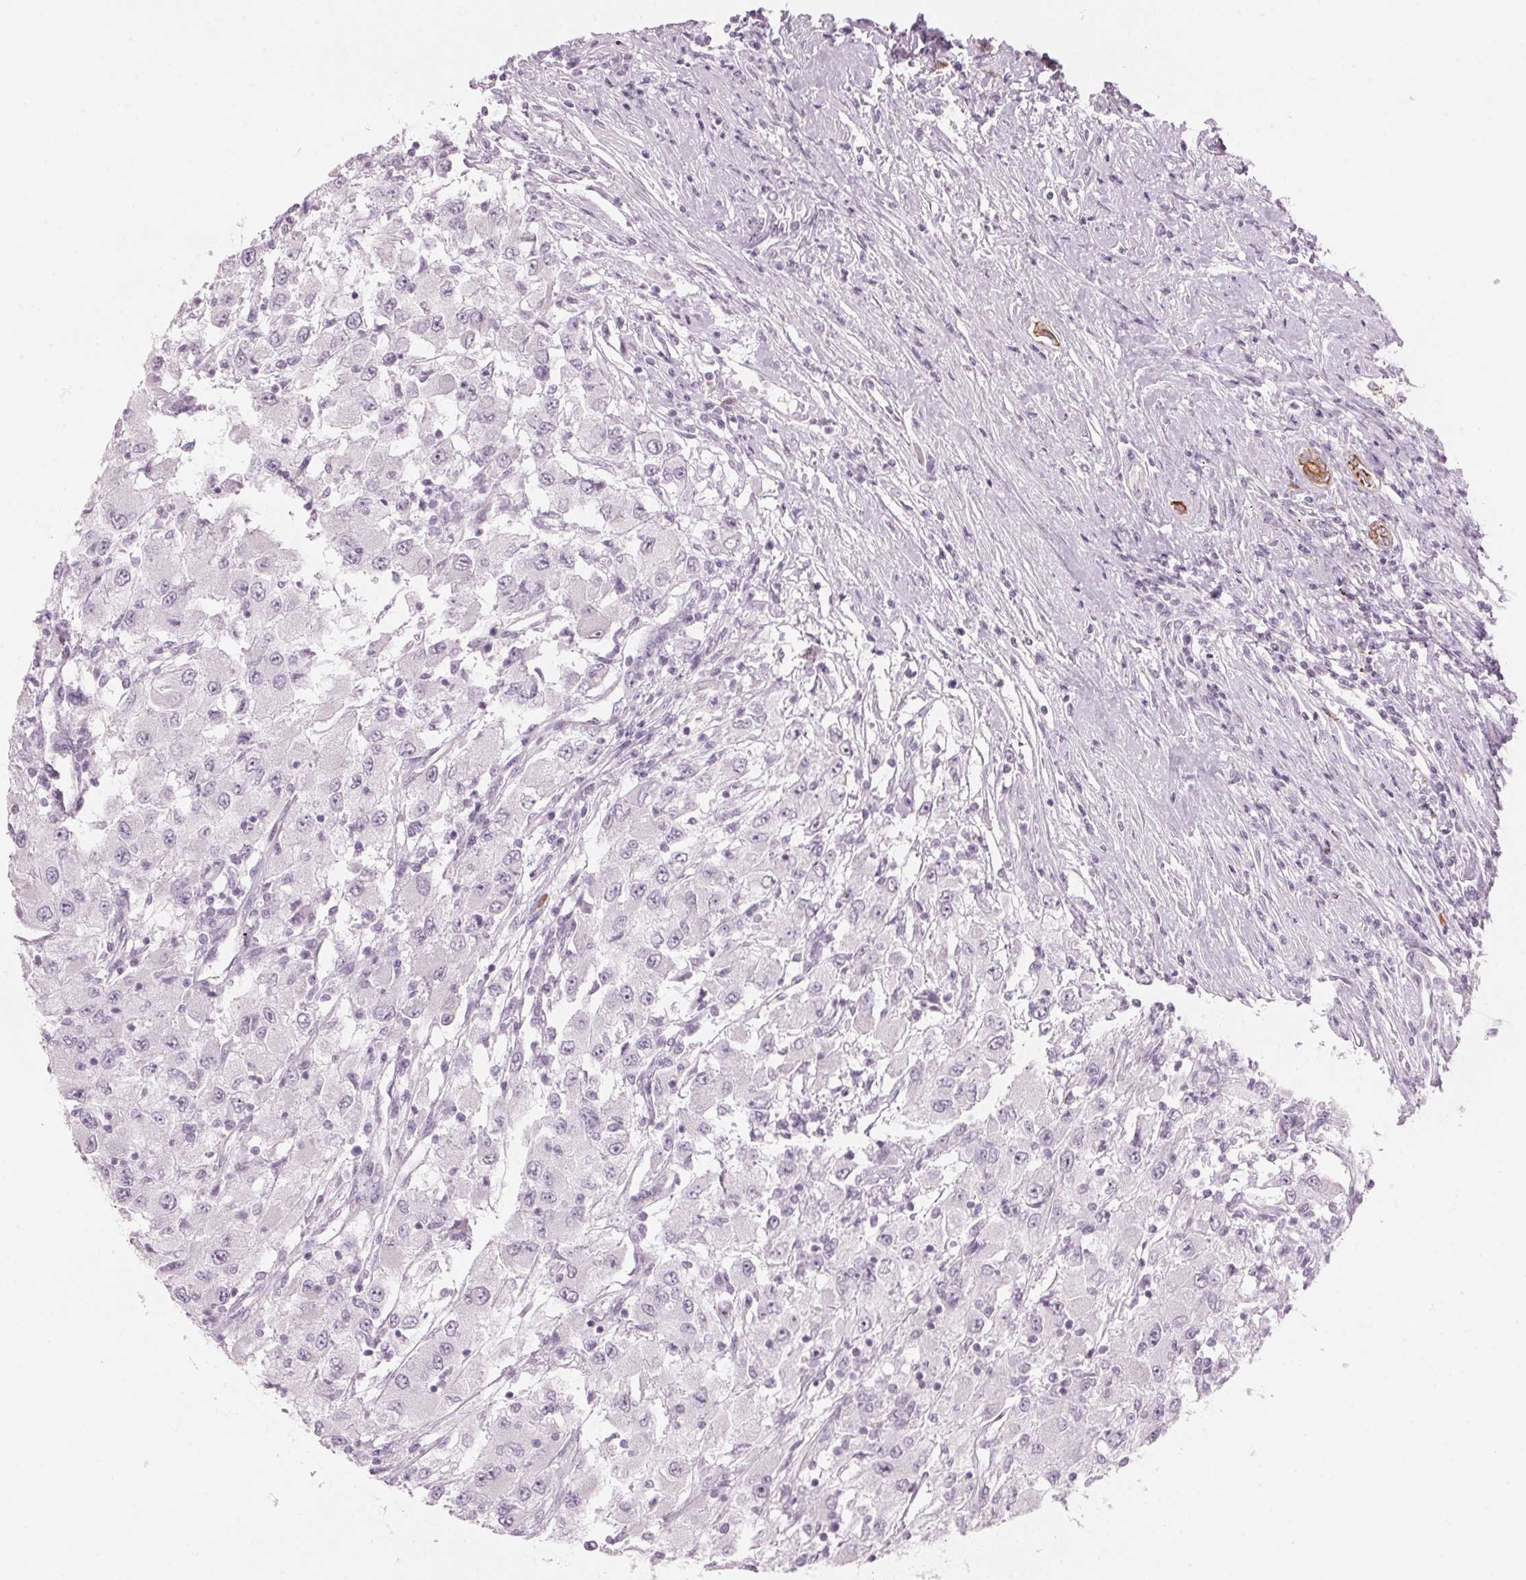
{"staining": {"intensity": "negative", "quantity": "none", "location": "none"}, "tissue": "renal cancer", "cell_type": "Tumor cells", "image_type": "cancer", "snomed": [{"axis": "morphology", "description": "Adenocarcinoma, NOS"}, {"axis": "topography", "description": "Kidney"}], "caption": "A photomicrograph of human adenocarcinoma (renal) is negative for staining in tumor cells. The staining is performed using DAB brown chromogen with nuclei counter-stained in using hematoxylin.", "gene": "SCTR", "patient": {"sex": "female", "age": 67}}